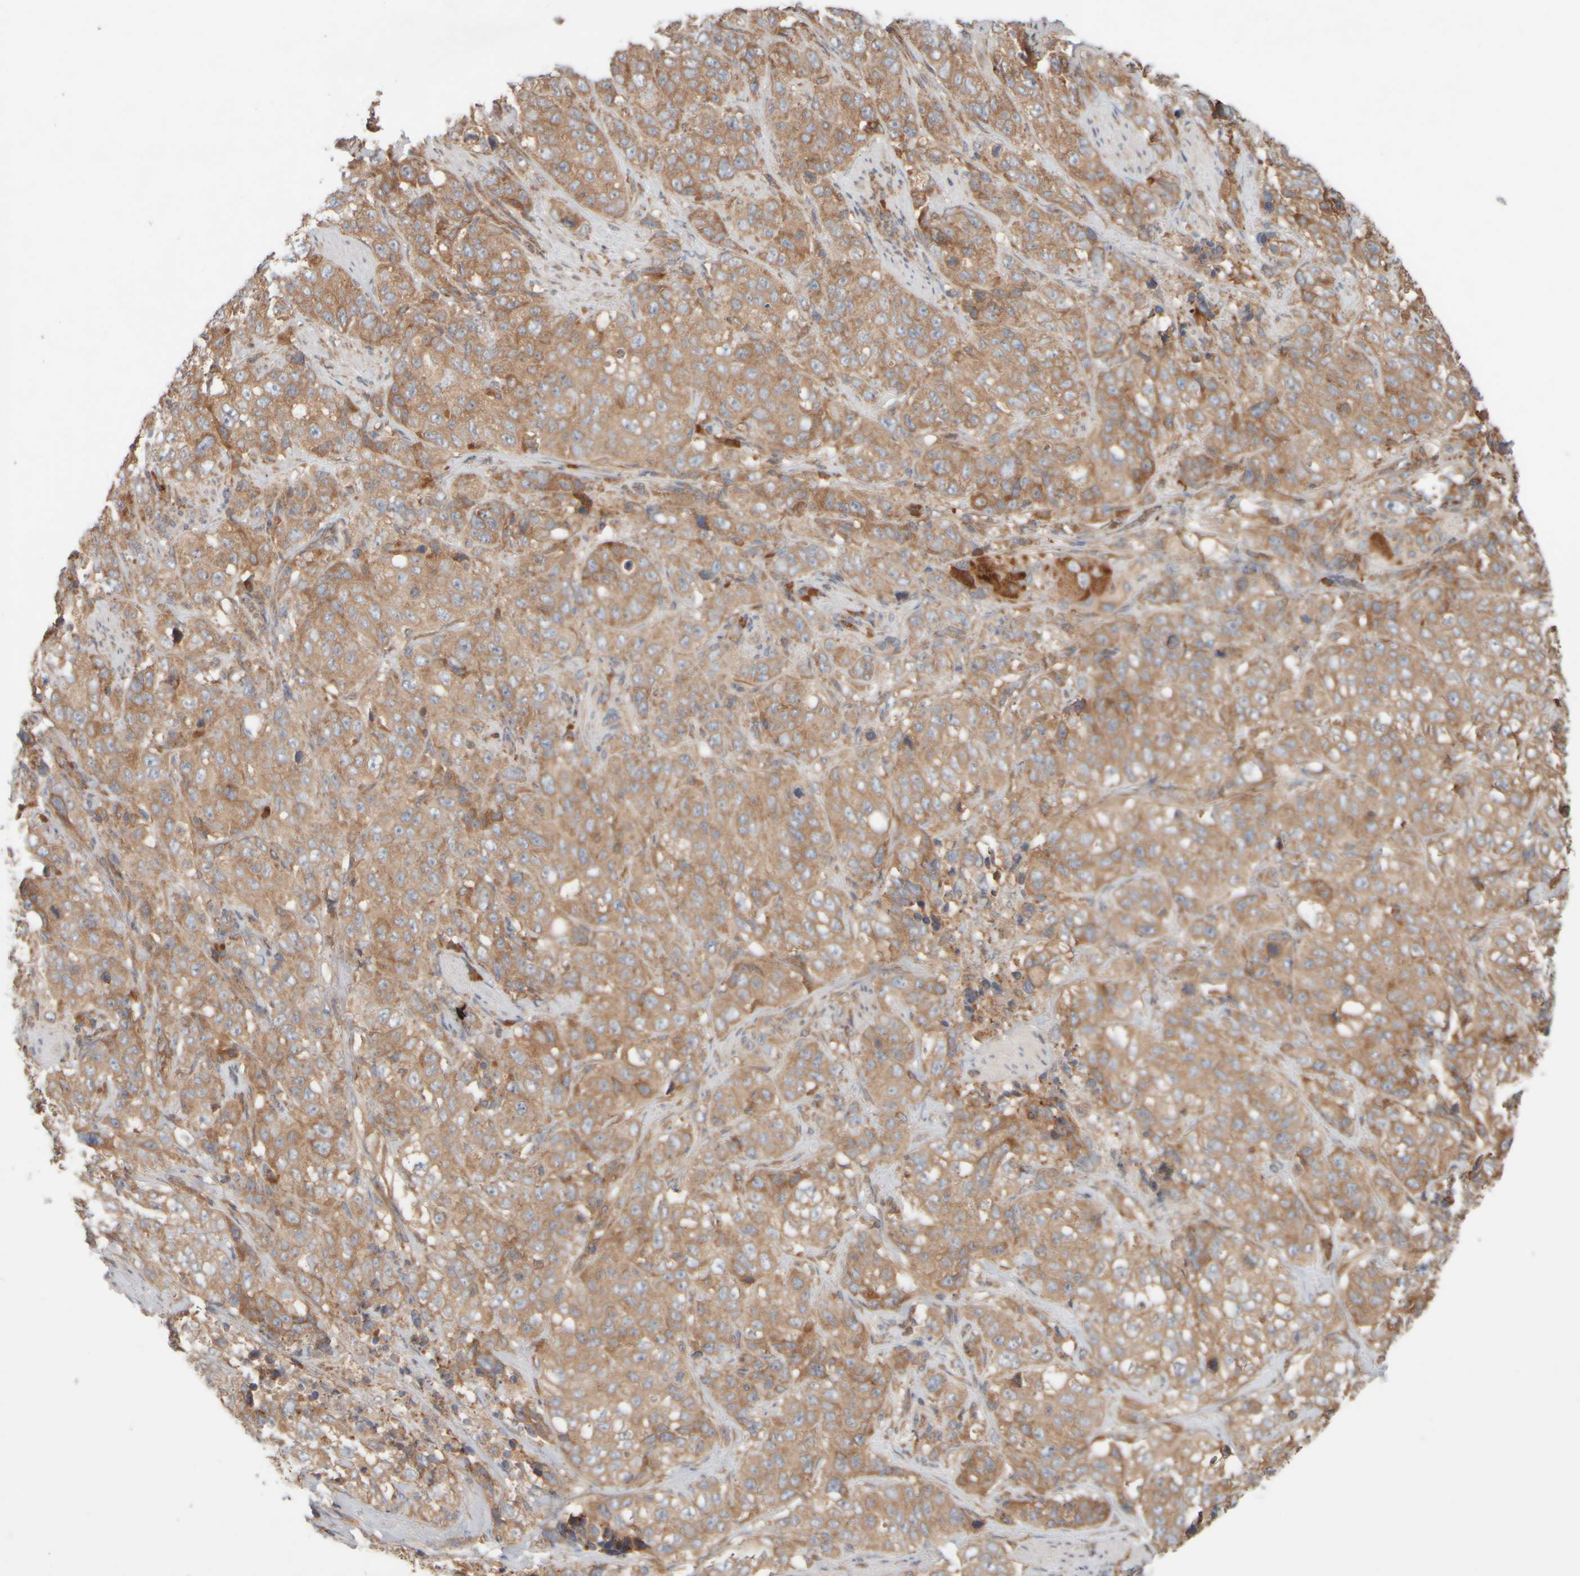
{"staining": {"intensity": "moderate", "quantity": ">75%", "location": "cytoplasmic/membranous"}, "tissue": "stomach cancer", "cell_type": "Tumor cells", "image_type": "cancer", "snomed": [{"axis": "morphology", "description": "Adenocarcinoma, NOS"}, {"axis": "topography", "description": "Stomach"}], "caption": "Brown immunohistochemical staining in adenocarcinoma (stomach) displays moderate cytoplasmic/membranous positivity in approximately >75% of tumor cells. (DAB (3,3'-diaminobenzidine) IHC with brightfield microscopy, high magnification).", "gene": "EIF2B3", "patient": {"sex": "male", "age": 48}}